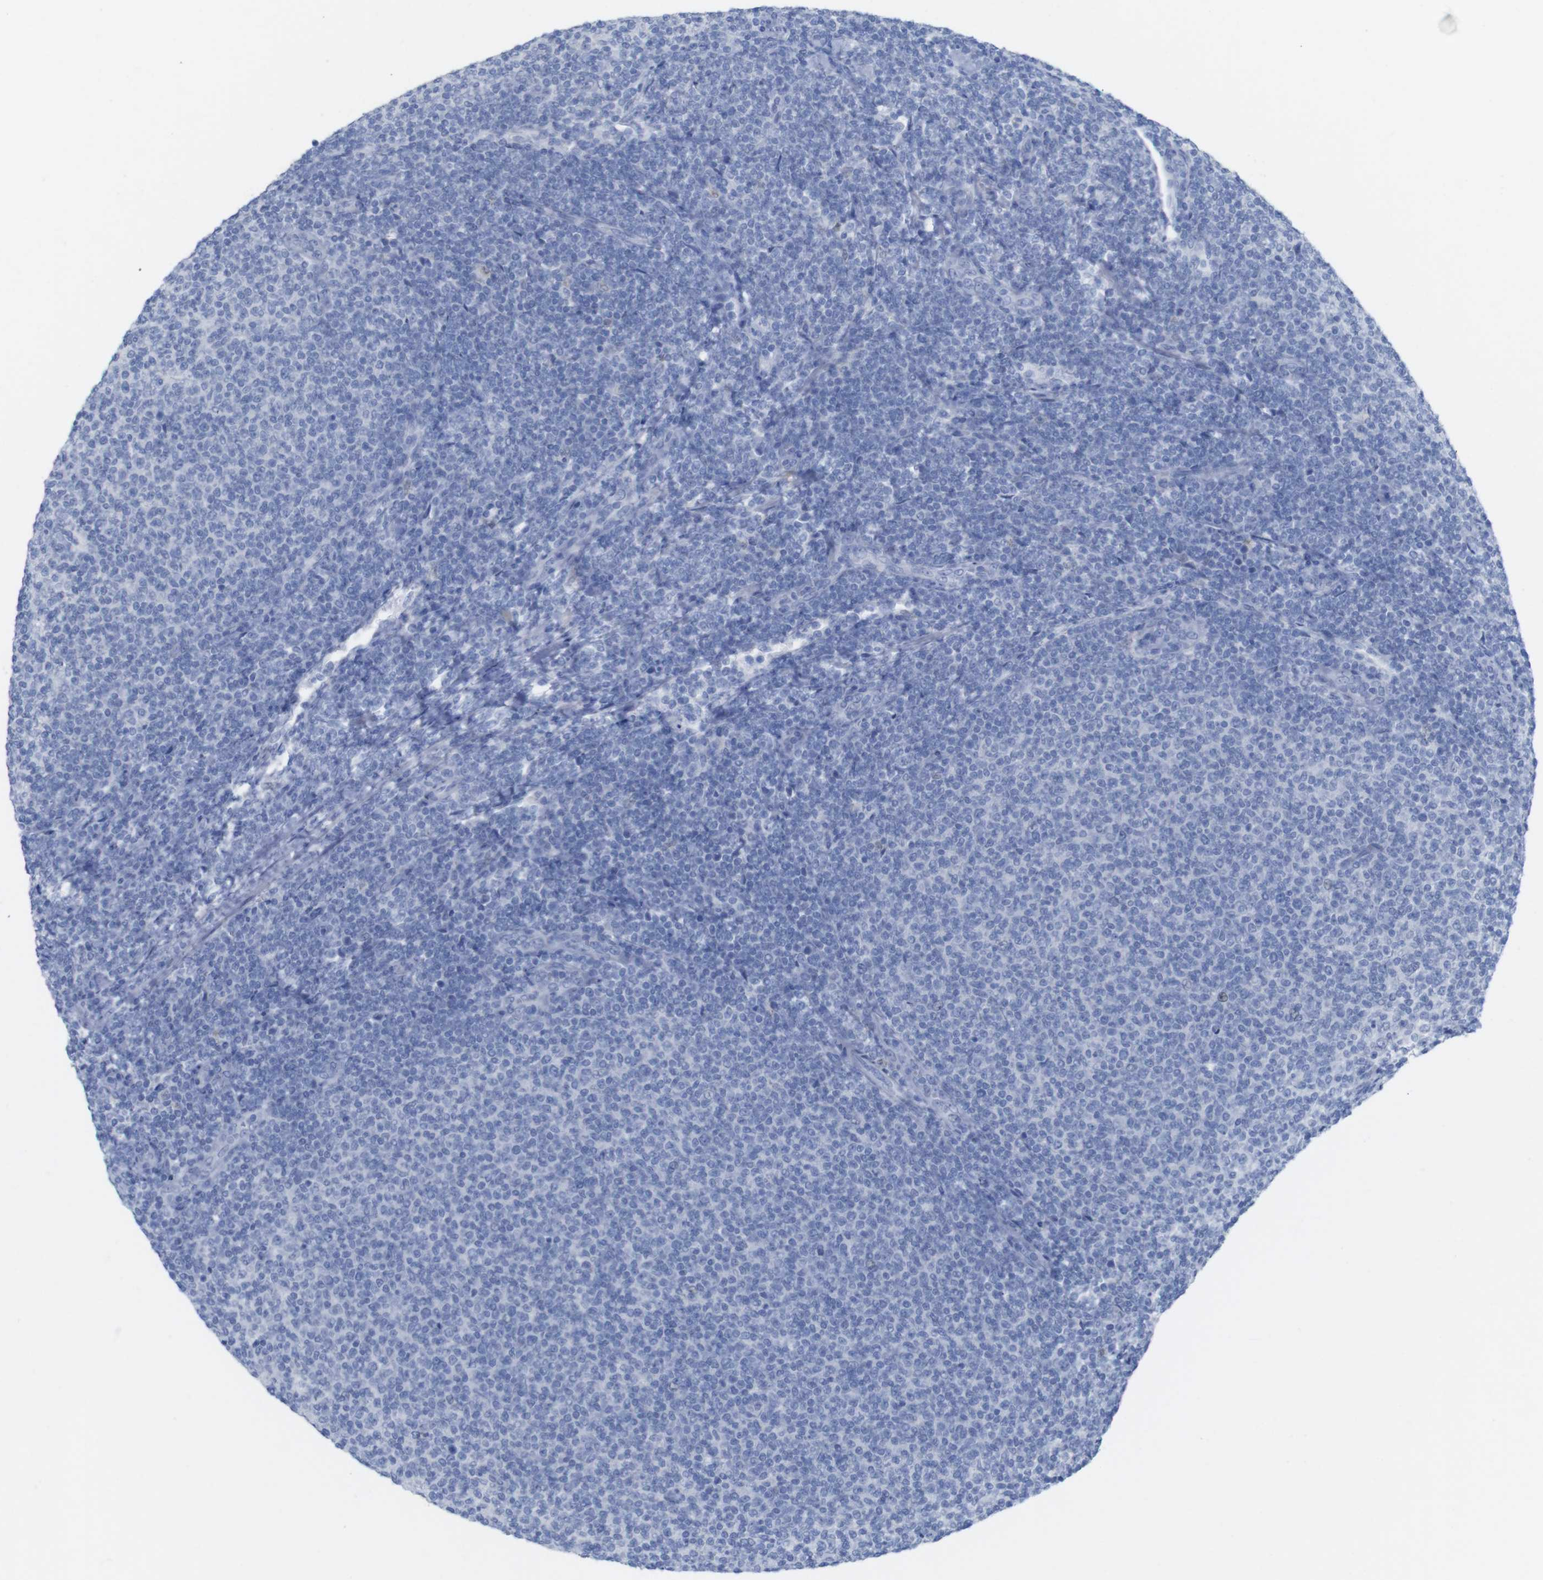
{"staining": {"intensity": "negative", "quantity": "none", "location": "none"}, "tissue": "lymphoma", "cell_type": "Tumor cells", "image_type": "cancer", "snomed": [{"axis": "morphology", "description": "Malignant lymphoma, non-Hodgkin's type, Low grade"}, {"axis": "topography", "description": "Lymph node"}], "caption": "IHC of low-grade malignant lymphoma, non-Hodgkin's type shows no staining in tumor cells. (DAB (3,3'-diaminobenzidine) IHC visualized using brightfield microscopy, high magnification).", "gene": "PNMA1", "patient": {"sex": "male", "age": 66}}